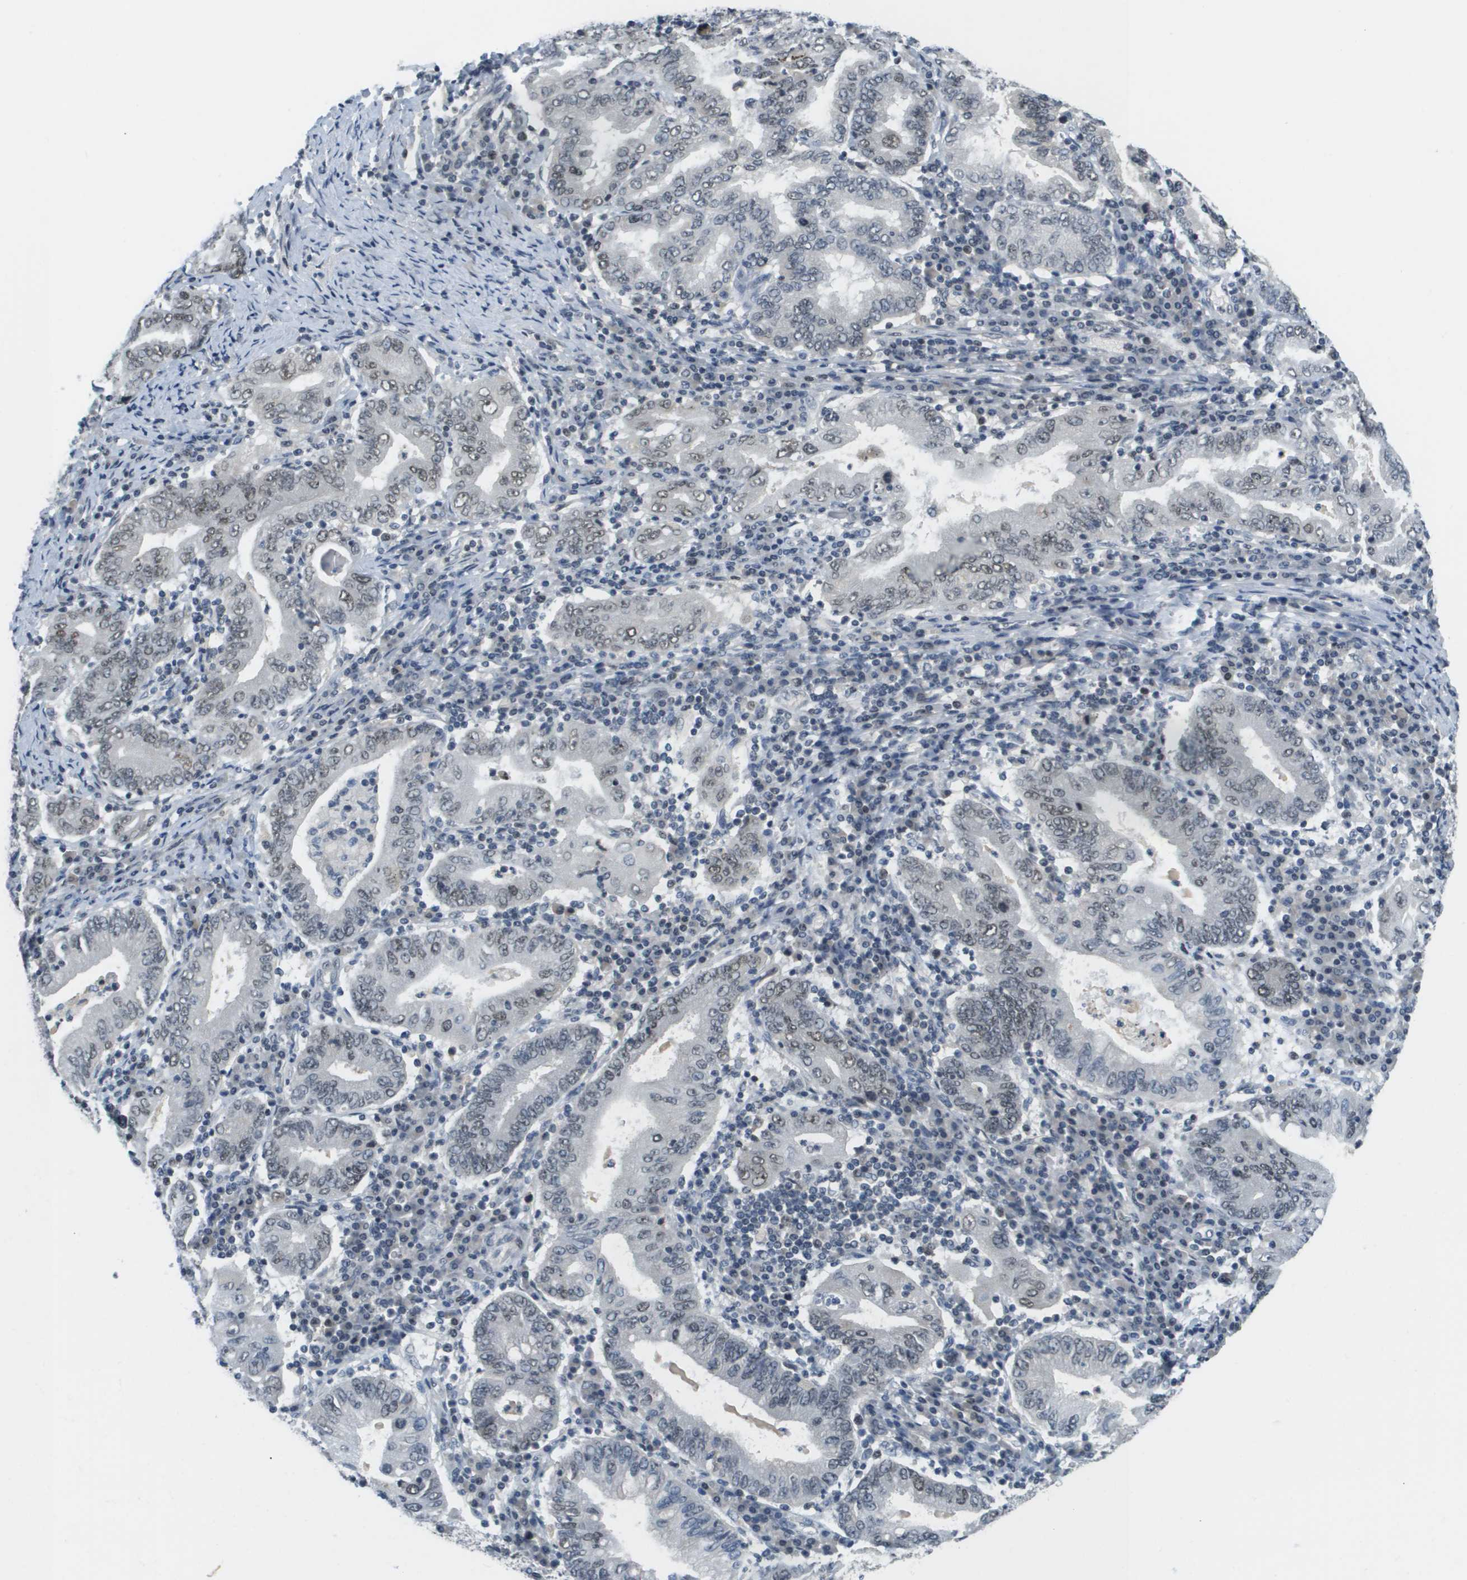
{"staining": {"intensity": "weak", "quantity": "25%-75%", "location": "nuclear"}, "tissue": "stomach cancer", "cell_type": "Tumor cells", "image_type": "cancer", "snomed": [{"axis": "morphology", "description": "Normal tissue, NOS"}, {"axis": "morphology", "description": "Adenocarcinoma, NOS"}, {"axis": "topography", "description": "Esophagus"}, {"axis": "topography", "description": "Stomach, upper"}, {"axis": "topography", "description": "Peripheral nerve tissue"}], "caption": "Stomach adenocarcinoma stained for a protein (brown) shows weak nuclear positive expression in approximately 25%-75% of tumor cells.", "gene": "CBX5", "patient": {"sex": "male", "age": 62}}